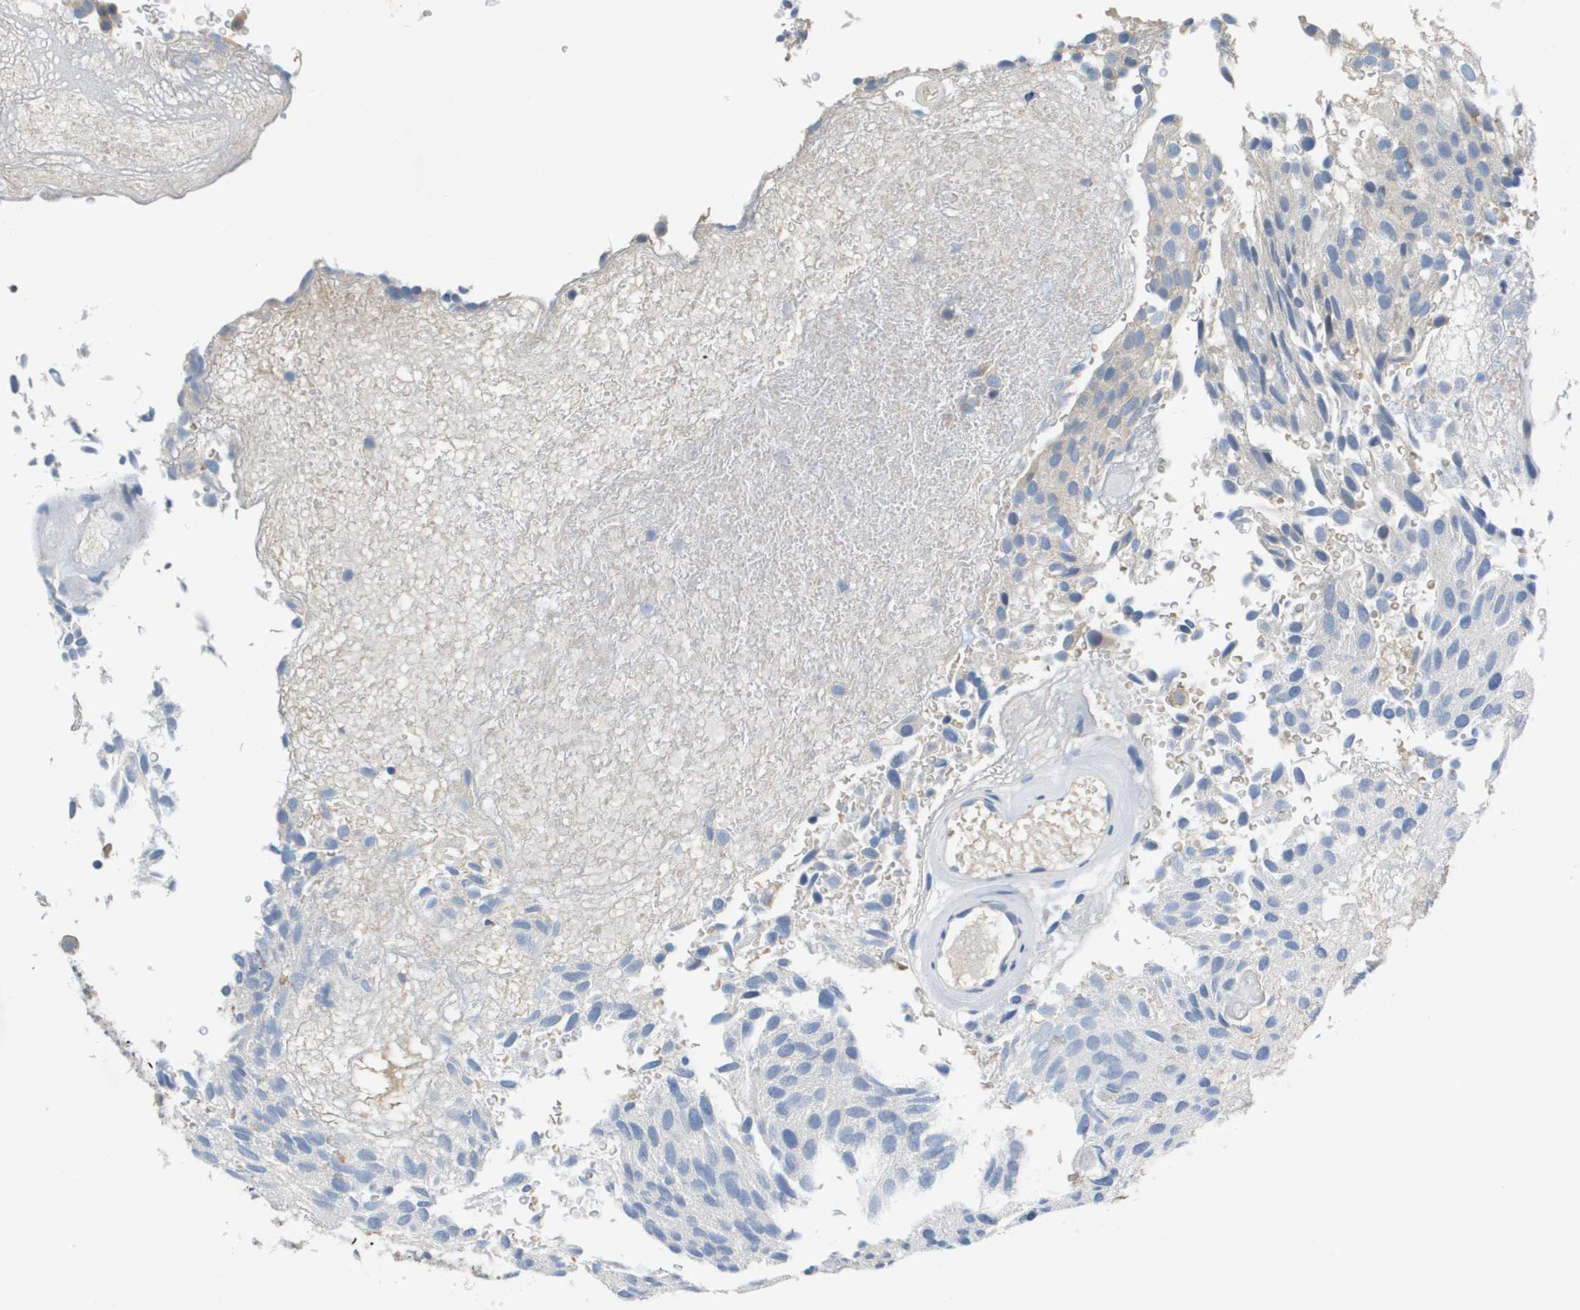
{"staining": {"intensity": "weak", "quantity": "<25%", "location": "cytoplasmic/membranous"}, "tissue": "urothelial cancer", "cell_type": "Tumor cells", "image_type": "cancer", "snomed": [{"axis": "morphology", "description": "Urothelial carcinoma, Low grade"}, {"axis": "topography", "description": "Urinary bladder"}], "caption": "Urothelial carcinoma (low-grade) was stained to show a protein in brown. There is no significant staining in tumor cells.", "gene": "CAPN11", "patient": {"sex": "male", "age": 78}}